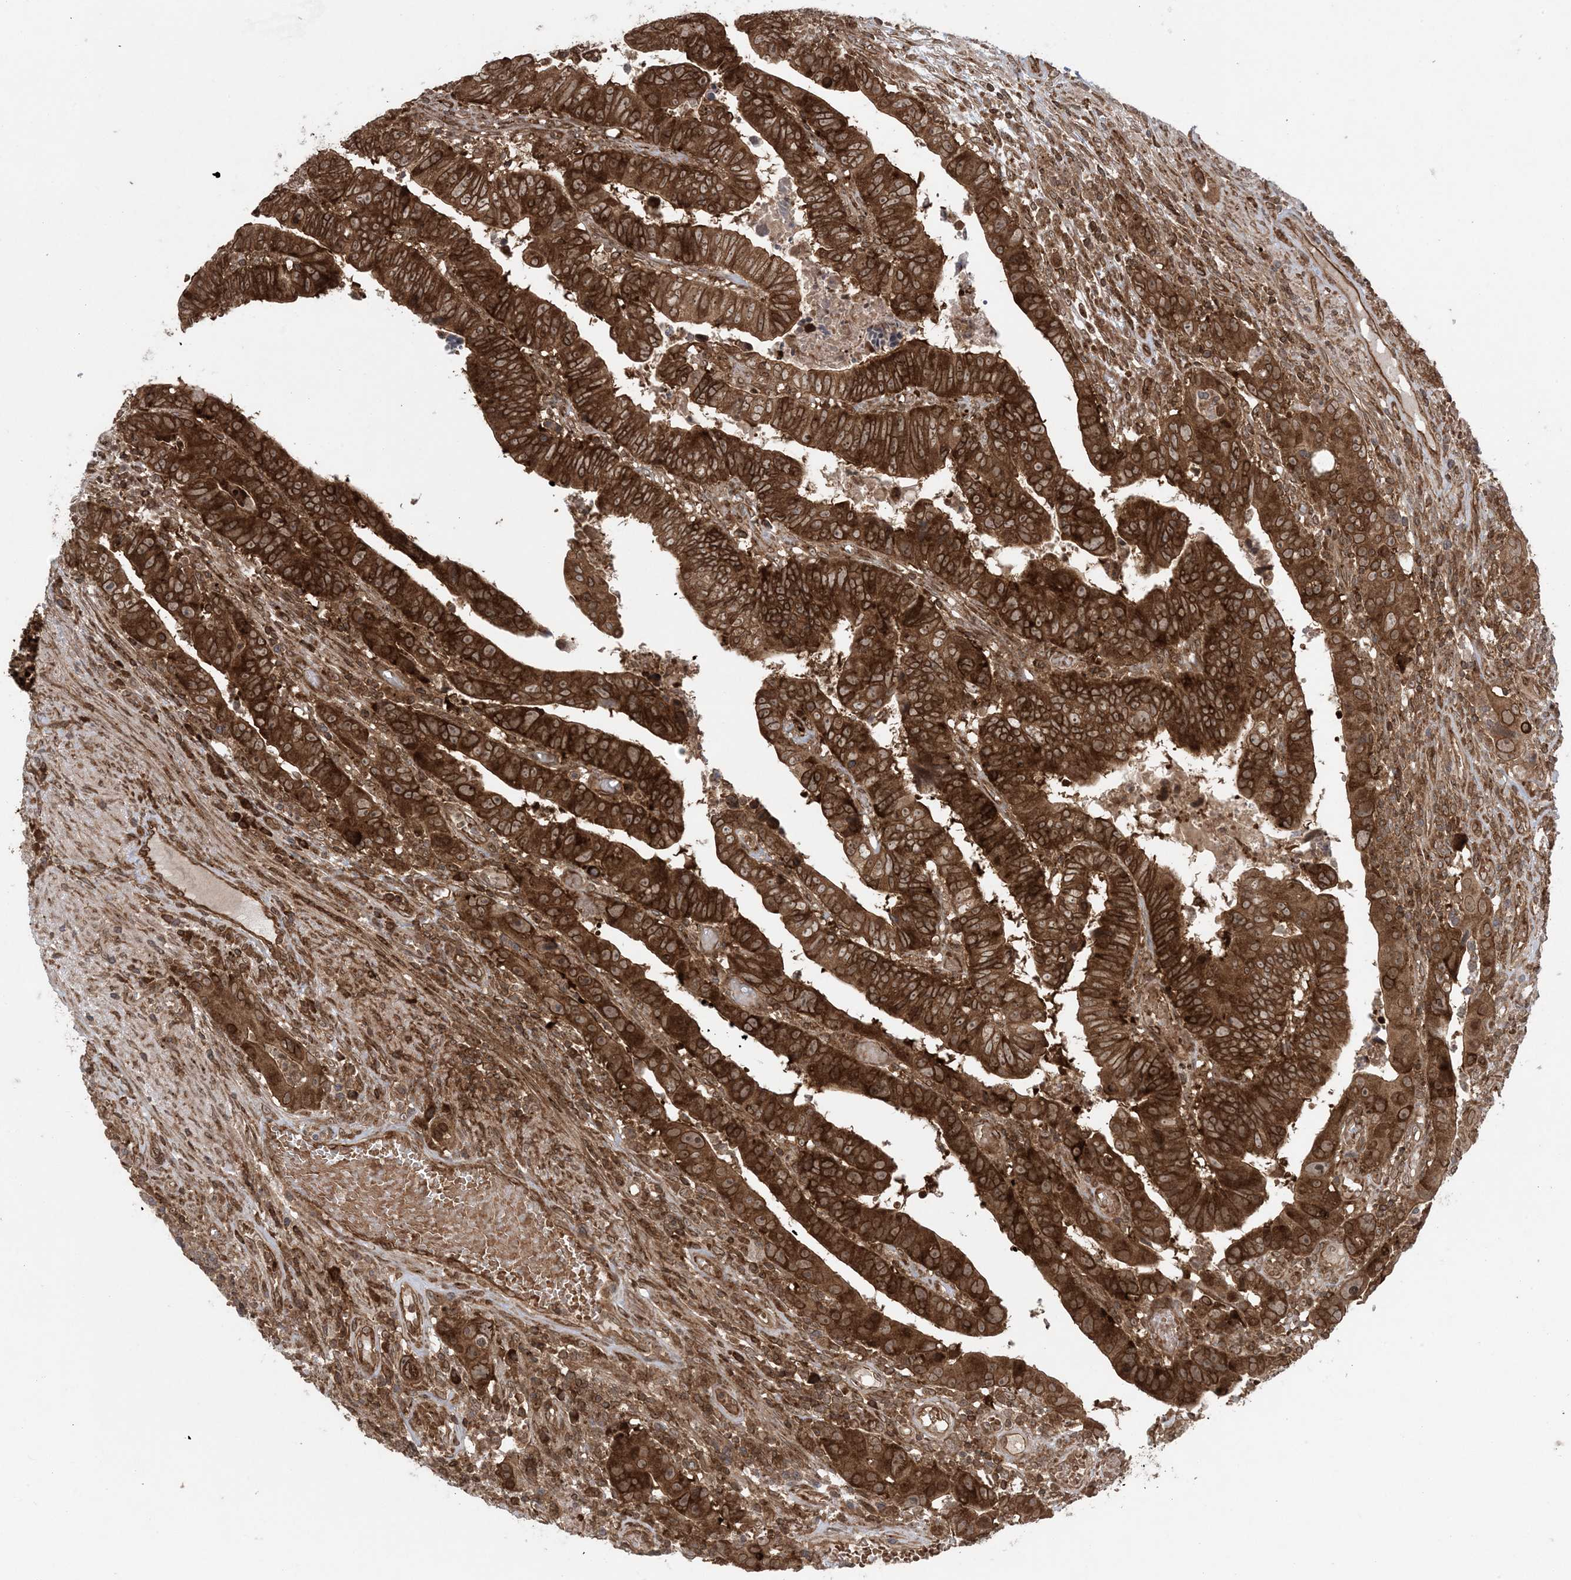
{"staining": {"intensity": "strong", "quantity": ">75%", "location": "cytoplasmic/membranous"}, "tissue": "colorectal cancer", "cell_type": "Tumor cells", "image_type": "cancer", "snomed": [{"axis": "morphology", "description": "Normal tissue, NOS"}, {"axis": "morphology", "description": "Adenocarcinoma, NOS"}, {"axis": "topography", "description": "Rectum"}], "caption": "An immunohistochemistry photomicrograph of tumor tissue is shown. Protein staining in brown highlights strong cytoplasmic/membranous positivity in colorectal cancer within tumor cells.", "gene": "DDX19B", "patient": {"sex": "female", "age": 65}}